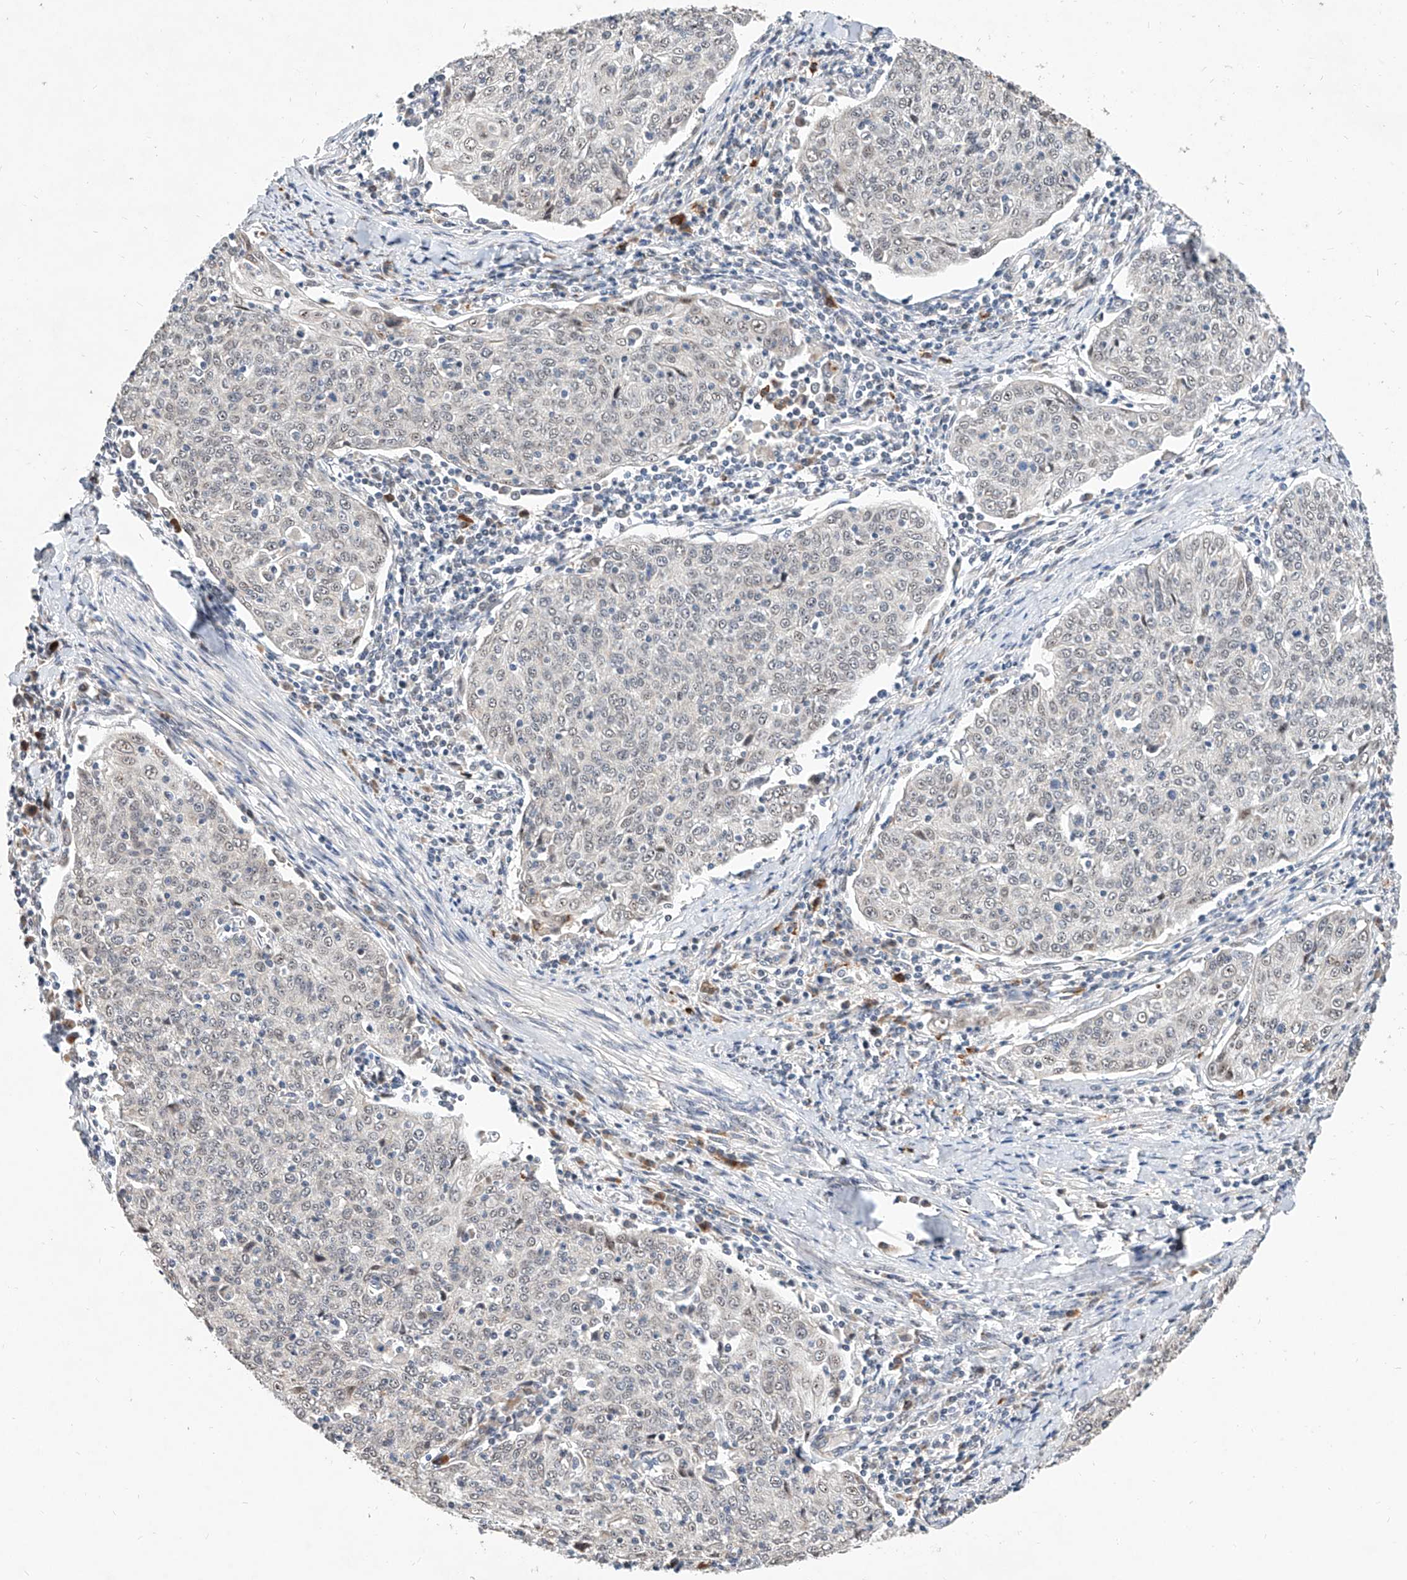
{"staining": {"intensity": "negative", "quantity": "none", "location": "none"}, "tissue": "cervical cancer", "cell_type": "Tumor cells", "image_type": "cancer", "snomed": [{"axis": "morphology", "description": "Squamous cell carcinoma, NOS"}, {"axis": "topography", "description": "Cervix"}], "caption": "Protein analysis of squamous cell carcinoma (cervical) displays no significant staining in tumor cells.", "gene": "MFSD4B", "patient": {"sex": "female", "age": 48}}